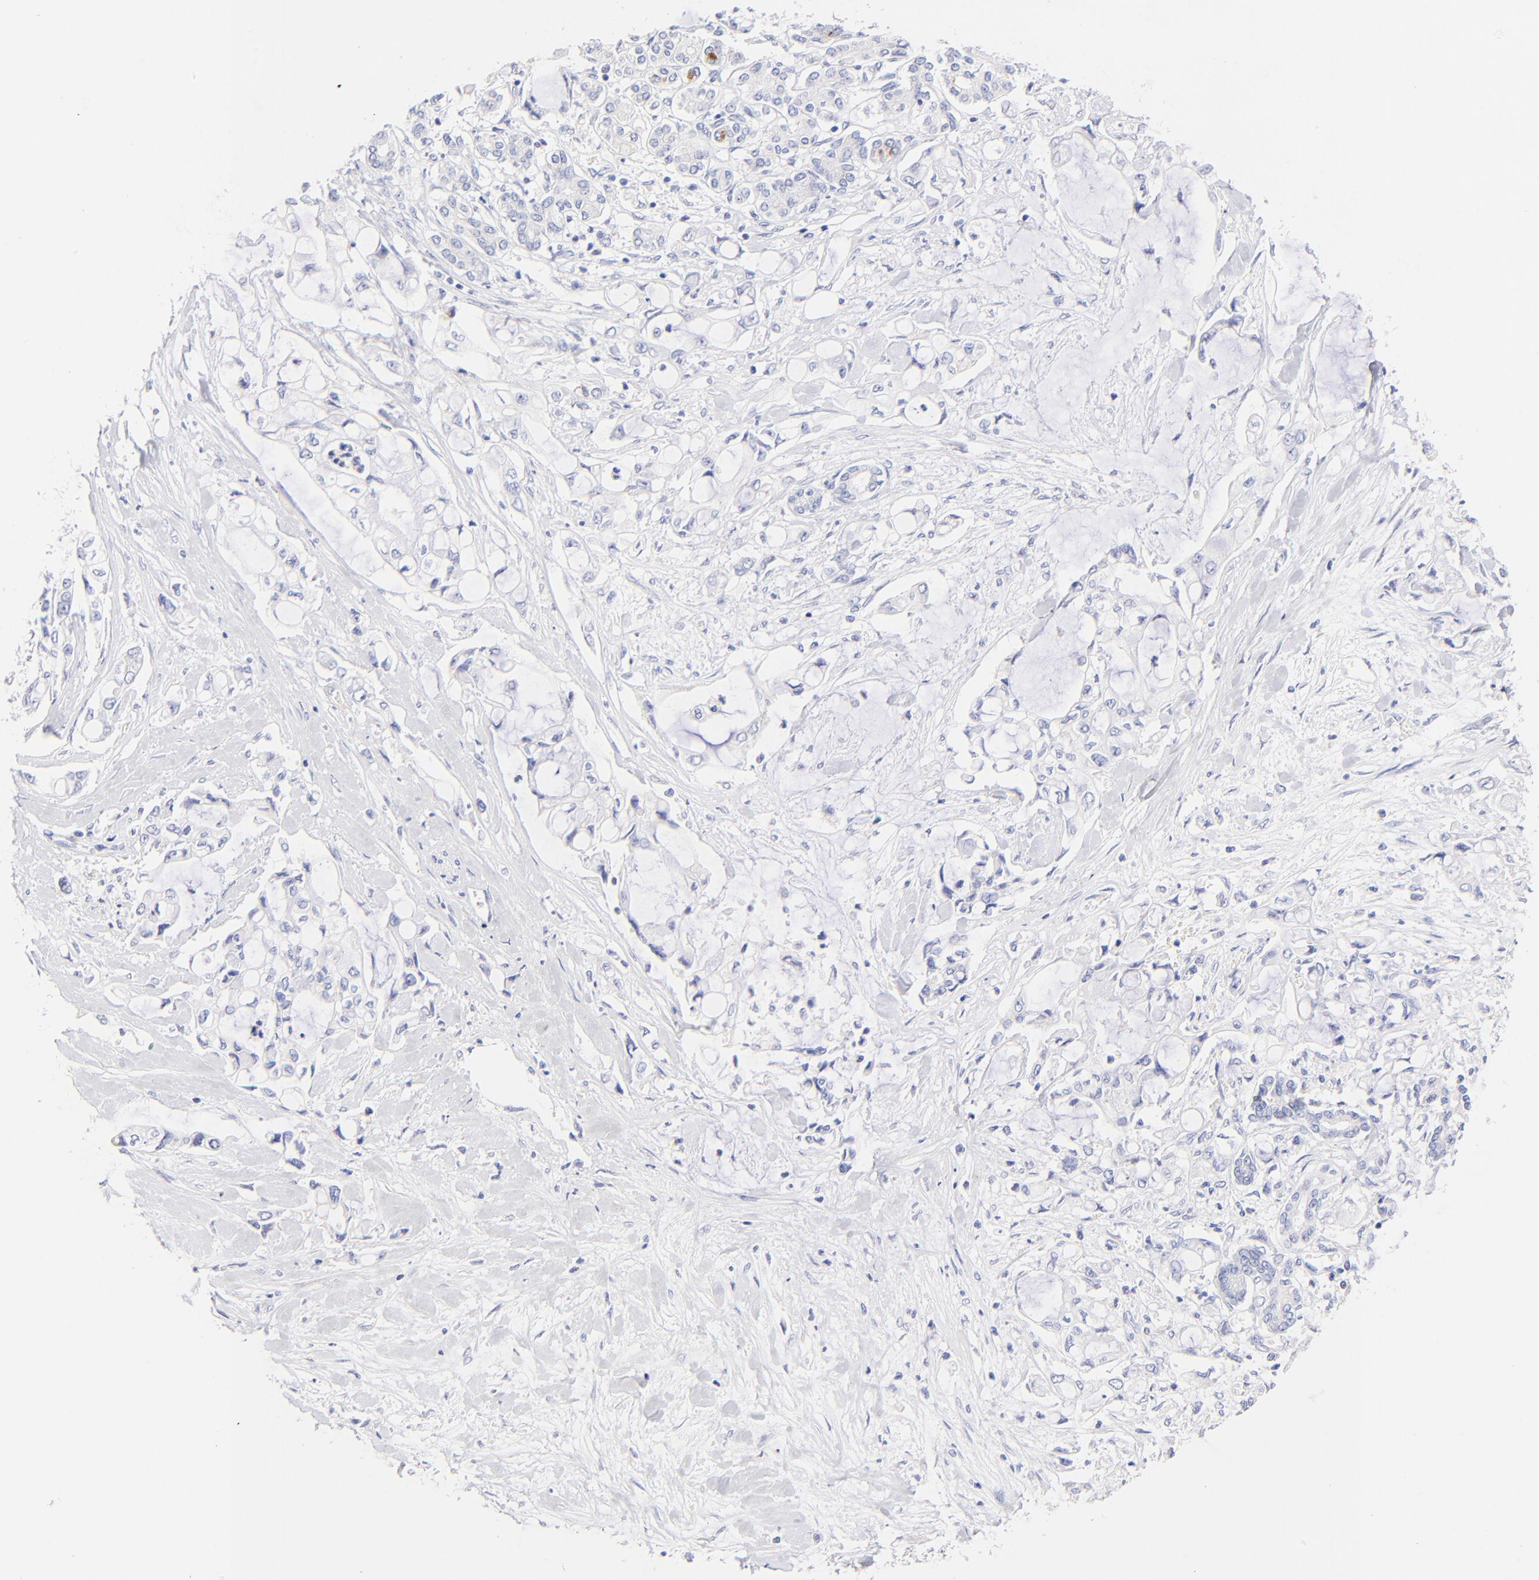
{"staining": {"intensity": "negative", "quantity": "none", "location": "none"}, "tissue": "pancreatic cancer", "cell_type": "Tumor cells", "image_type": "cancer", "snomed": [{"axis": "morphology", "description": "Adenocarcinoma, NOS"}, {"axis": "topography", "description": "Pancreas"}], "caption": "IHC image of neoplastic tissue: human pancreatic cancer stained with DAB (3,3'-diaminobenzidine) displays no significant protein staining in tumor cells.", "gene": "ASB9", "patient": {"sex": "female", "age": 70}}